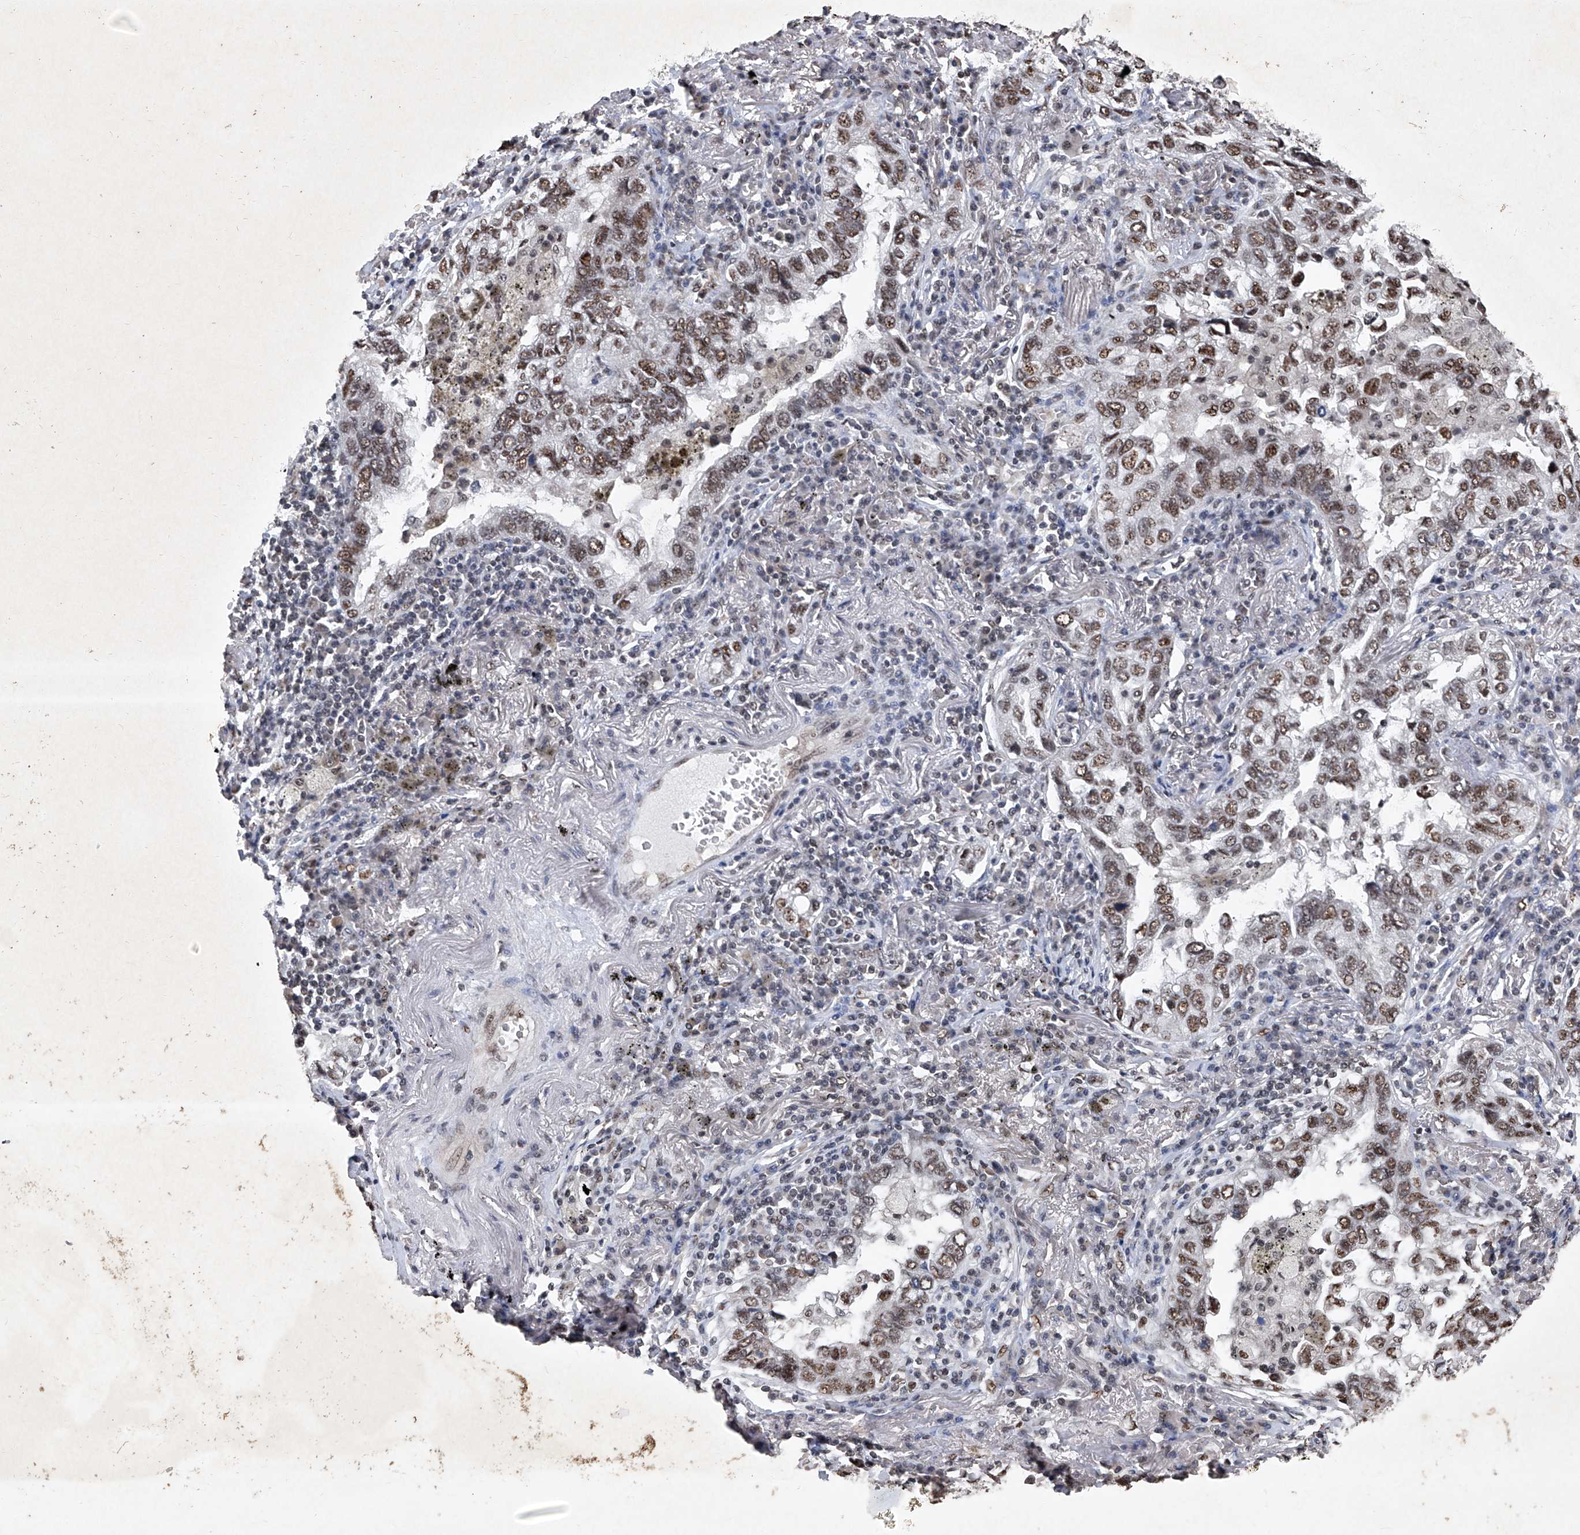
{"staining": {"intensity": "moderate", "quantity": ">75%", "location": "nuclear"}, "tissue": "lung cancer", "cell_type": "Tumor cells", "image_type": "cancer", "snomed": [{"axis": "morphology", "description": "Adenocarcinoma, NOS"}, {"axis": "topography", "description": "Lung"}], "caption": "A medium amount of moderate nuclear positivity is seen in approximately >75% of tumor cells in adenocarcinoma (lung) tissue.", "gene": "DDX39B", "patient": {"sex": "male", "age": 65}}